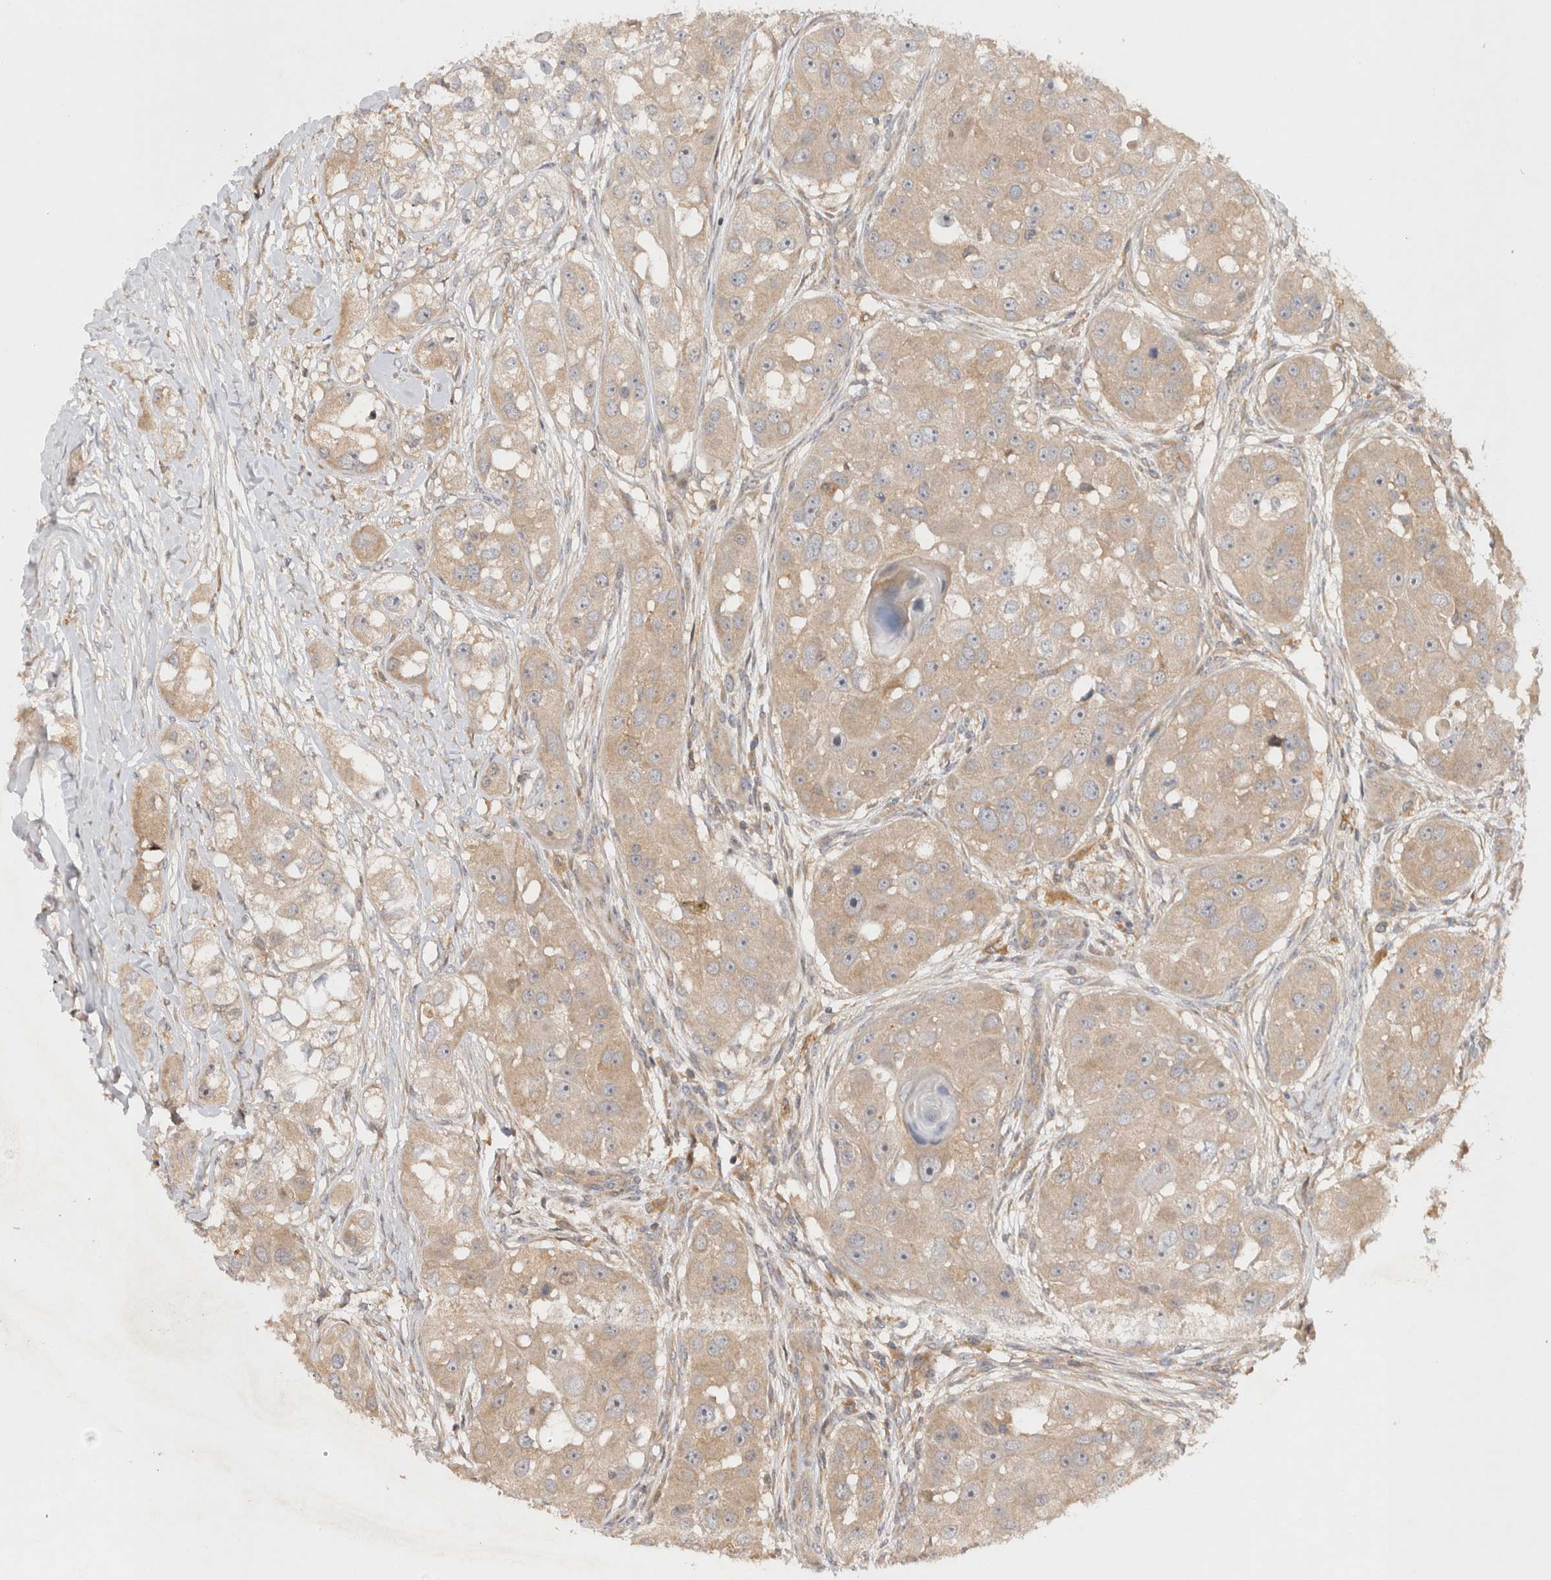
{"staining": {"intensity": "weak", "quantity": ">75%", "location": "cytoplasmic/membranous"}, "tissue": "head and neck cancer", "cell_type": "Tumor cells", "image_type": "cancer", "snomed": [{"axis": "morphology", "description": "Normal tissue, NOS"}, {"axis": "morphology", "description": "Squamous cell carcinoma, NOS"}, {"axis": "topography", "description": "Skeletal muscle"}, {"axis": "topography", "description": "Head-Neck"}], "caption": "Protein expression analysis of human head and neck cancer (squamous cell carcinoma) reveals weak cytoplasmic/membranous positivity in approximately >75% of tumor cells.", "gene": "HTT", "patient": {"sex": "male", "age": 51}}